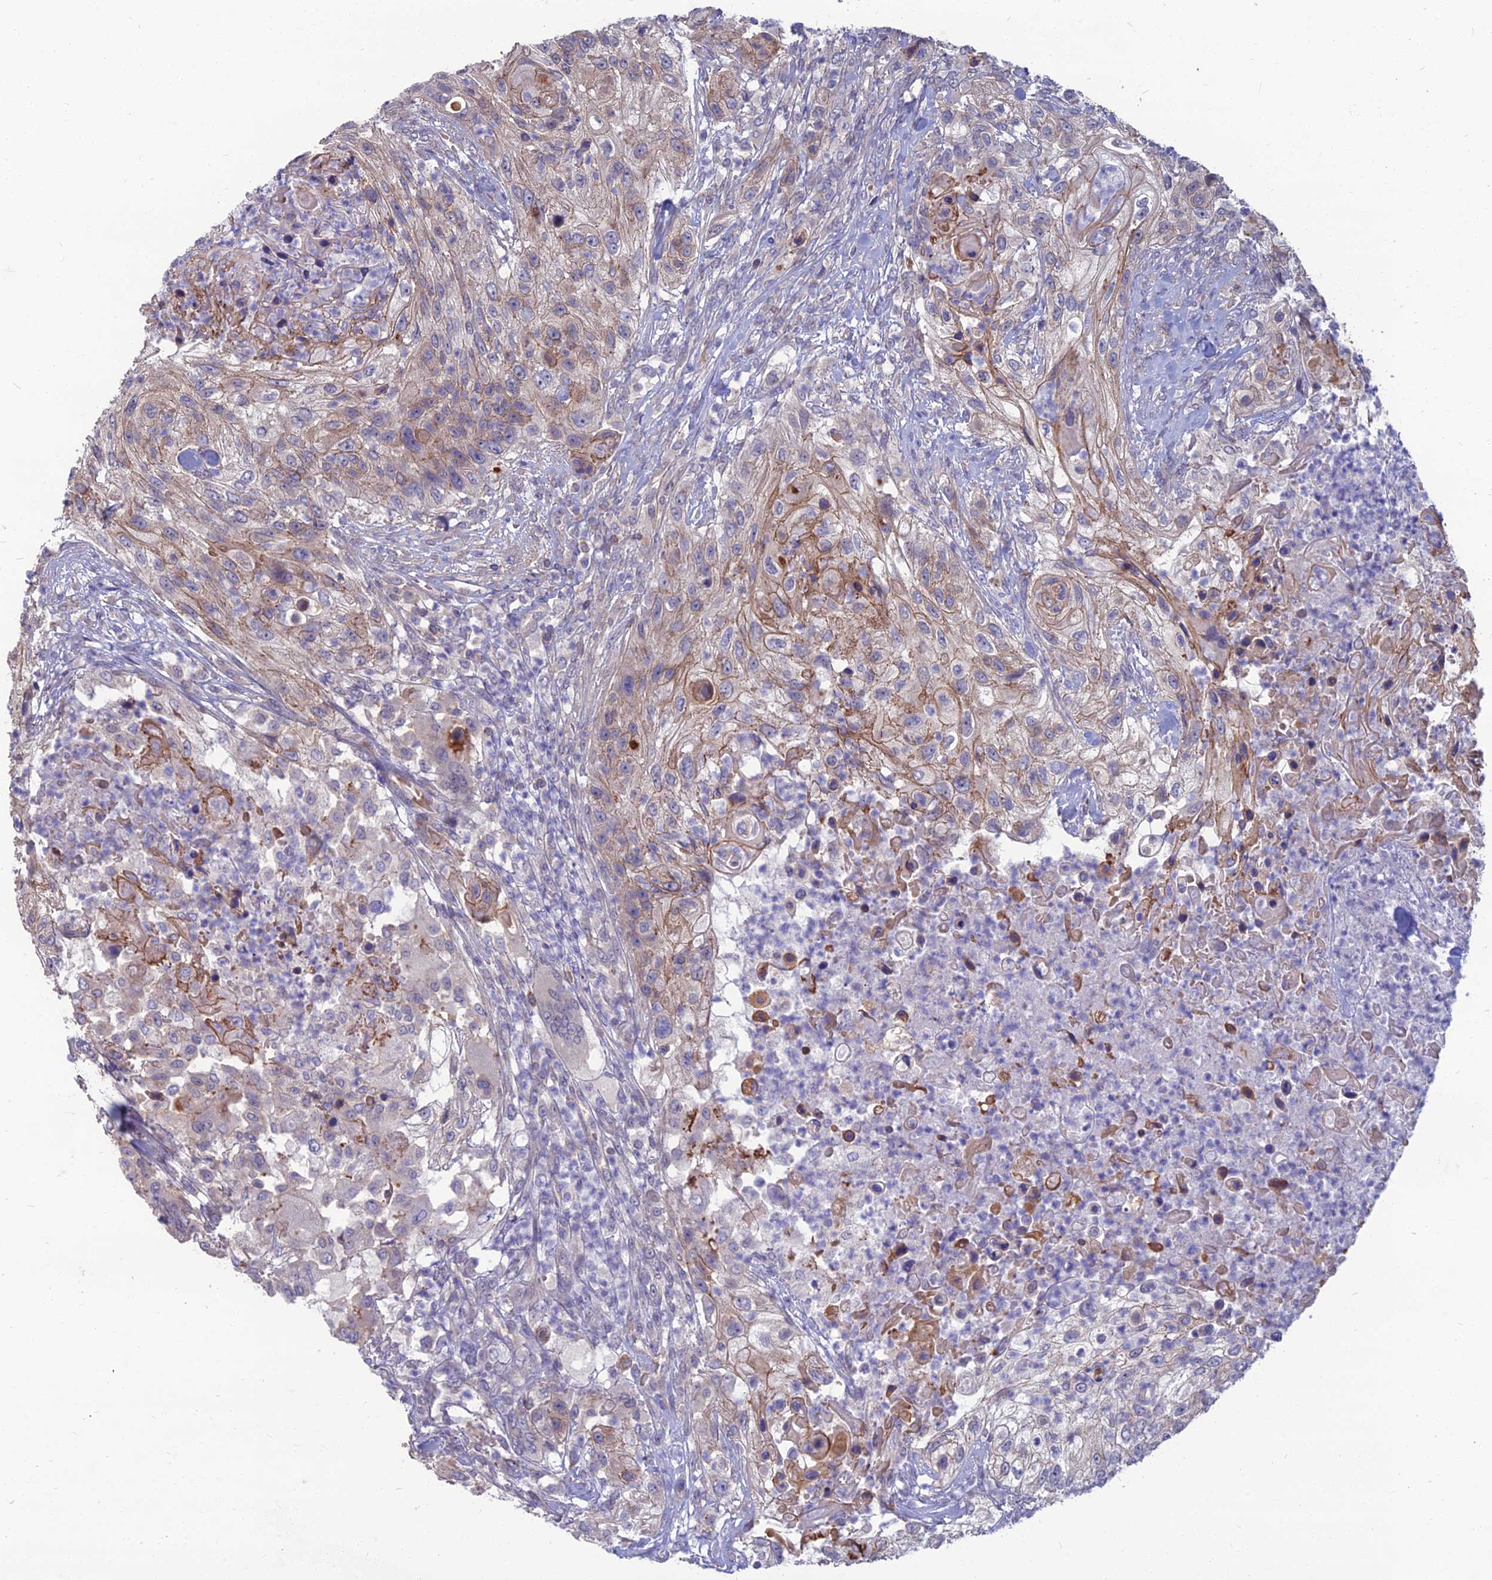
{"staining": {"intensity": "moderate", "quantity": "25%-75%", "location": "cytoplasmic/membranous"}, "tissue": "urothelial cancer", "cell_type": "Tumor cells", "image_type": "cancer", "snomed": [{"axis": "morphology", "description": "Urothelial carcinoma, High grade"}, {"axis": "topography", "description": "Urinary bladder"}], "caption": "Immunohistochemistry (IHC) of high-grade urothelial carcinoma demonstrates medium levels of moderate cytoplasmic/membranous positivity in about 25%-75% of tumor cells.", "gene": "OPA3", "patient": {"sex": "female", "age": 60}}